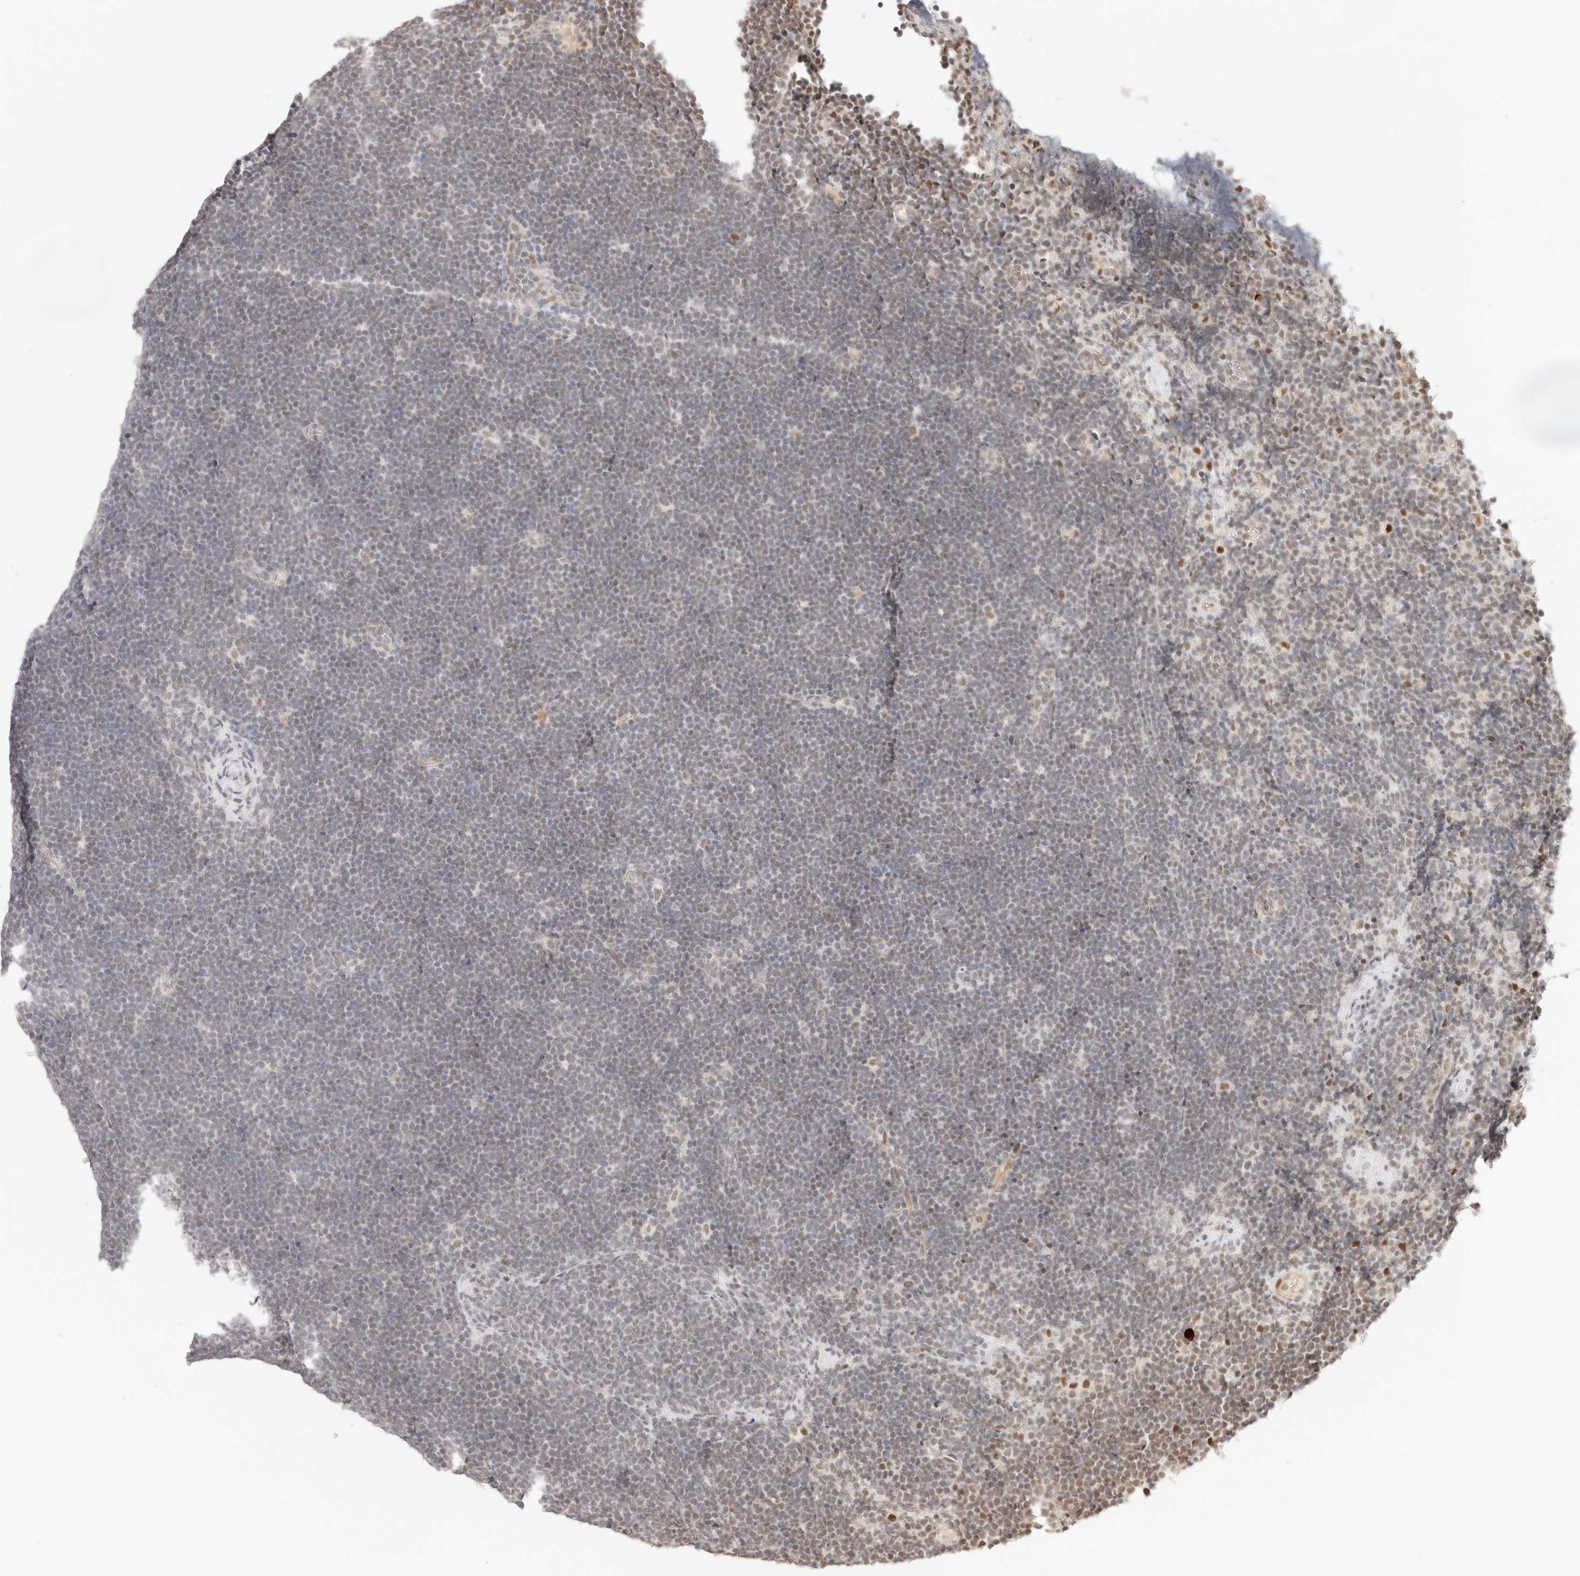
{"staining": {"intensity": "negative", "quantity": "none", "location": "none"}, "tissue": "lymphoma", "cell_type": "Tumor cells", "image_type": "cancer", "snomed": [{"axis": "morphology", "description": "Malignant lymphoma, non-Hodgkin's type, High grade"}, {"axis": "topography", "description": "Lymph node"}], "caption": "This is a micrograph of IHC staining of lymphoma, which shows no staining in tumor cells. The staining is performed using DAB brown chromogen with nuclei counter-stained in using hematoxylin.", "gene": "HOXC5", "patient": {"sex": "male", "age": 13}}